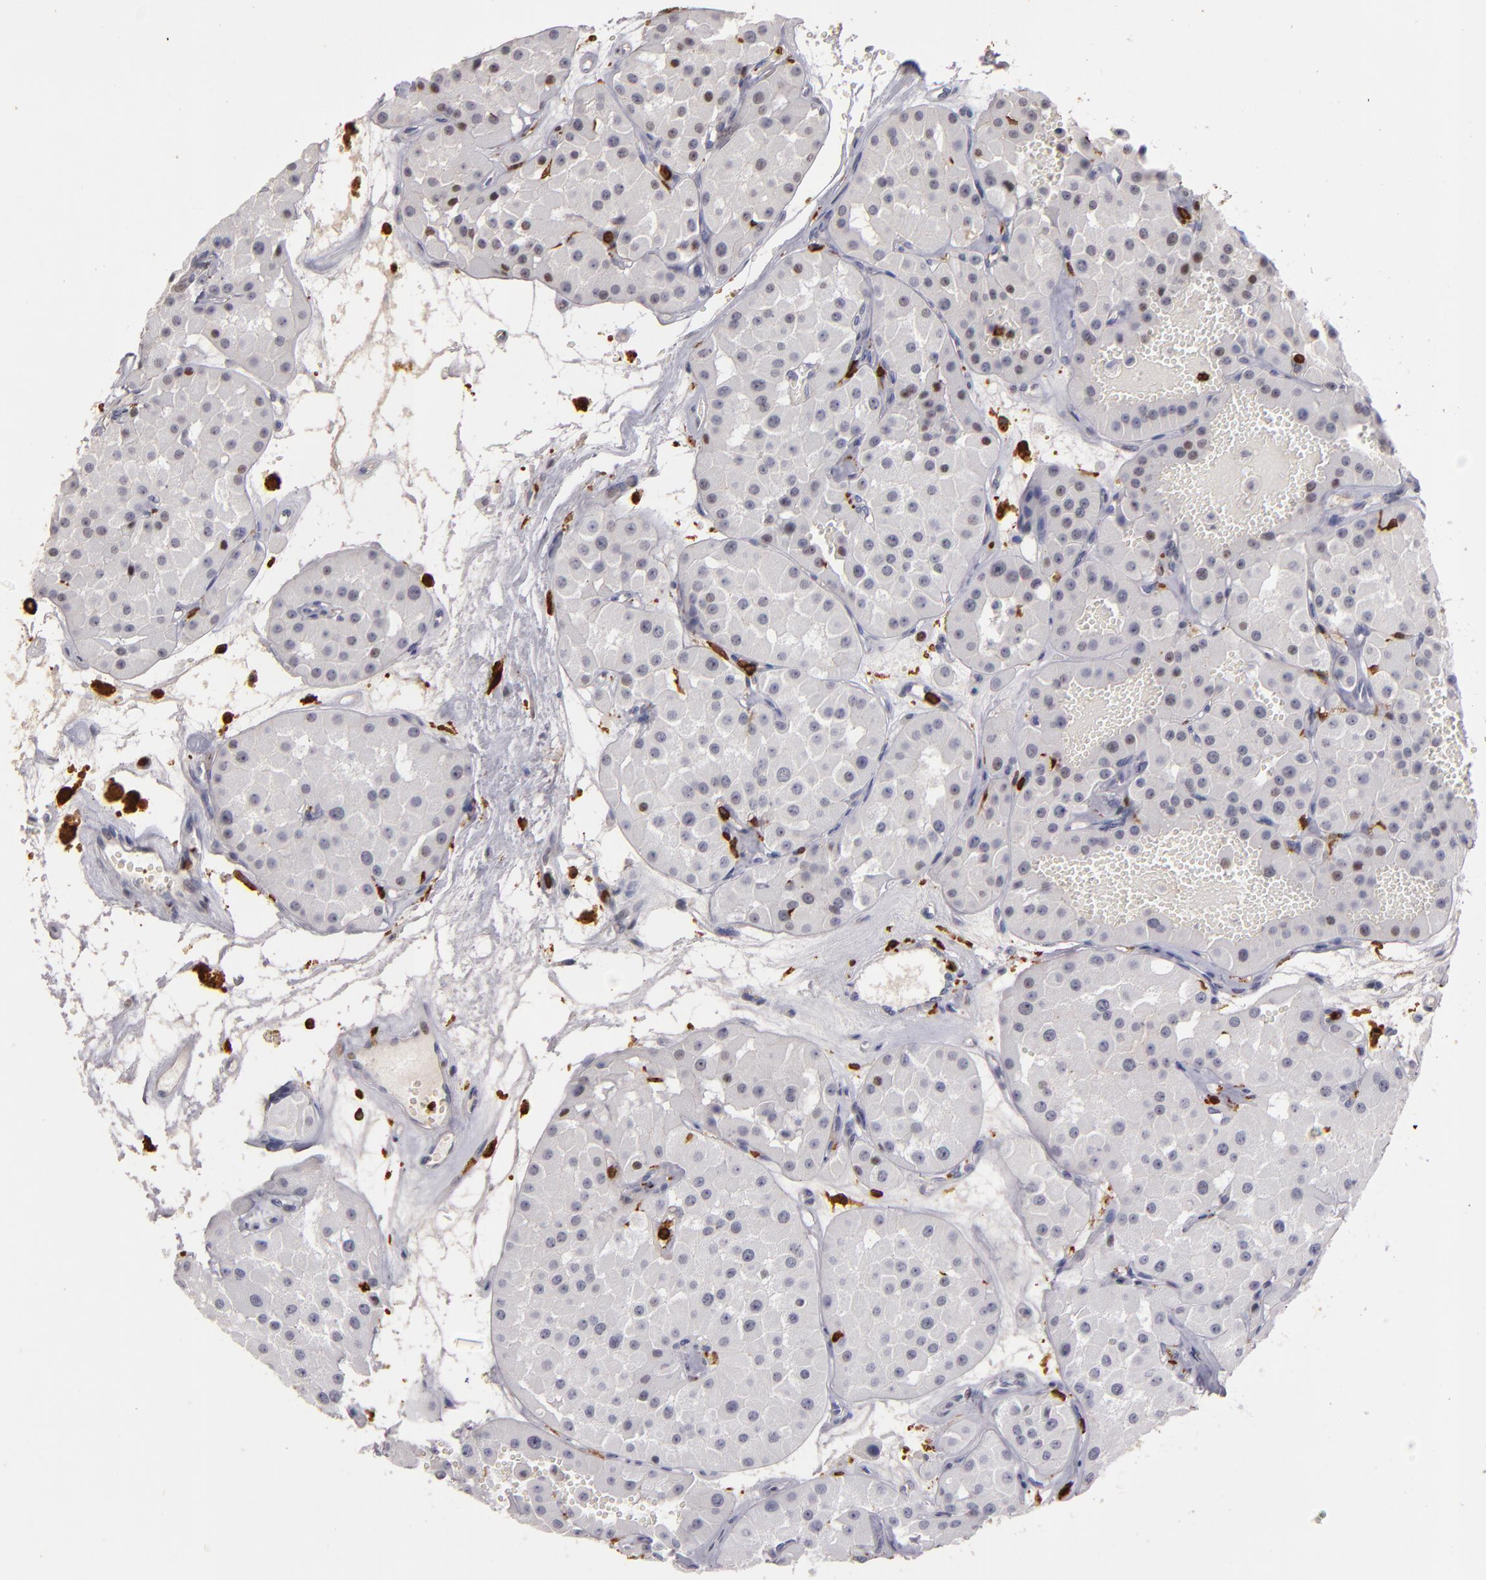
{"staining": {"intensity": "weak", "quantity": "<25%", "location": "nuclear"}, "tissue": "renal cancer", "cell_type": "Tumor cells", "image_type": "cancer", "snomed": [{"axis": "morphology", "description": "Adenocarcinoma, uncertain malignant potential"}, {"axis": "topography", "description": "Kidney"}], "caption": "Renal cancer (adenocarcinoma,  uncertain malignant potential) was stained to show a protein in brown. There is no significant staining in tumor cells. (DAB (3,3'-diaminobenzidine) immunohistochemistry (IHC), high magnification).", "gene": "WAS", "patient": {"sex": "male", "age": 63}}